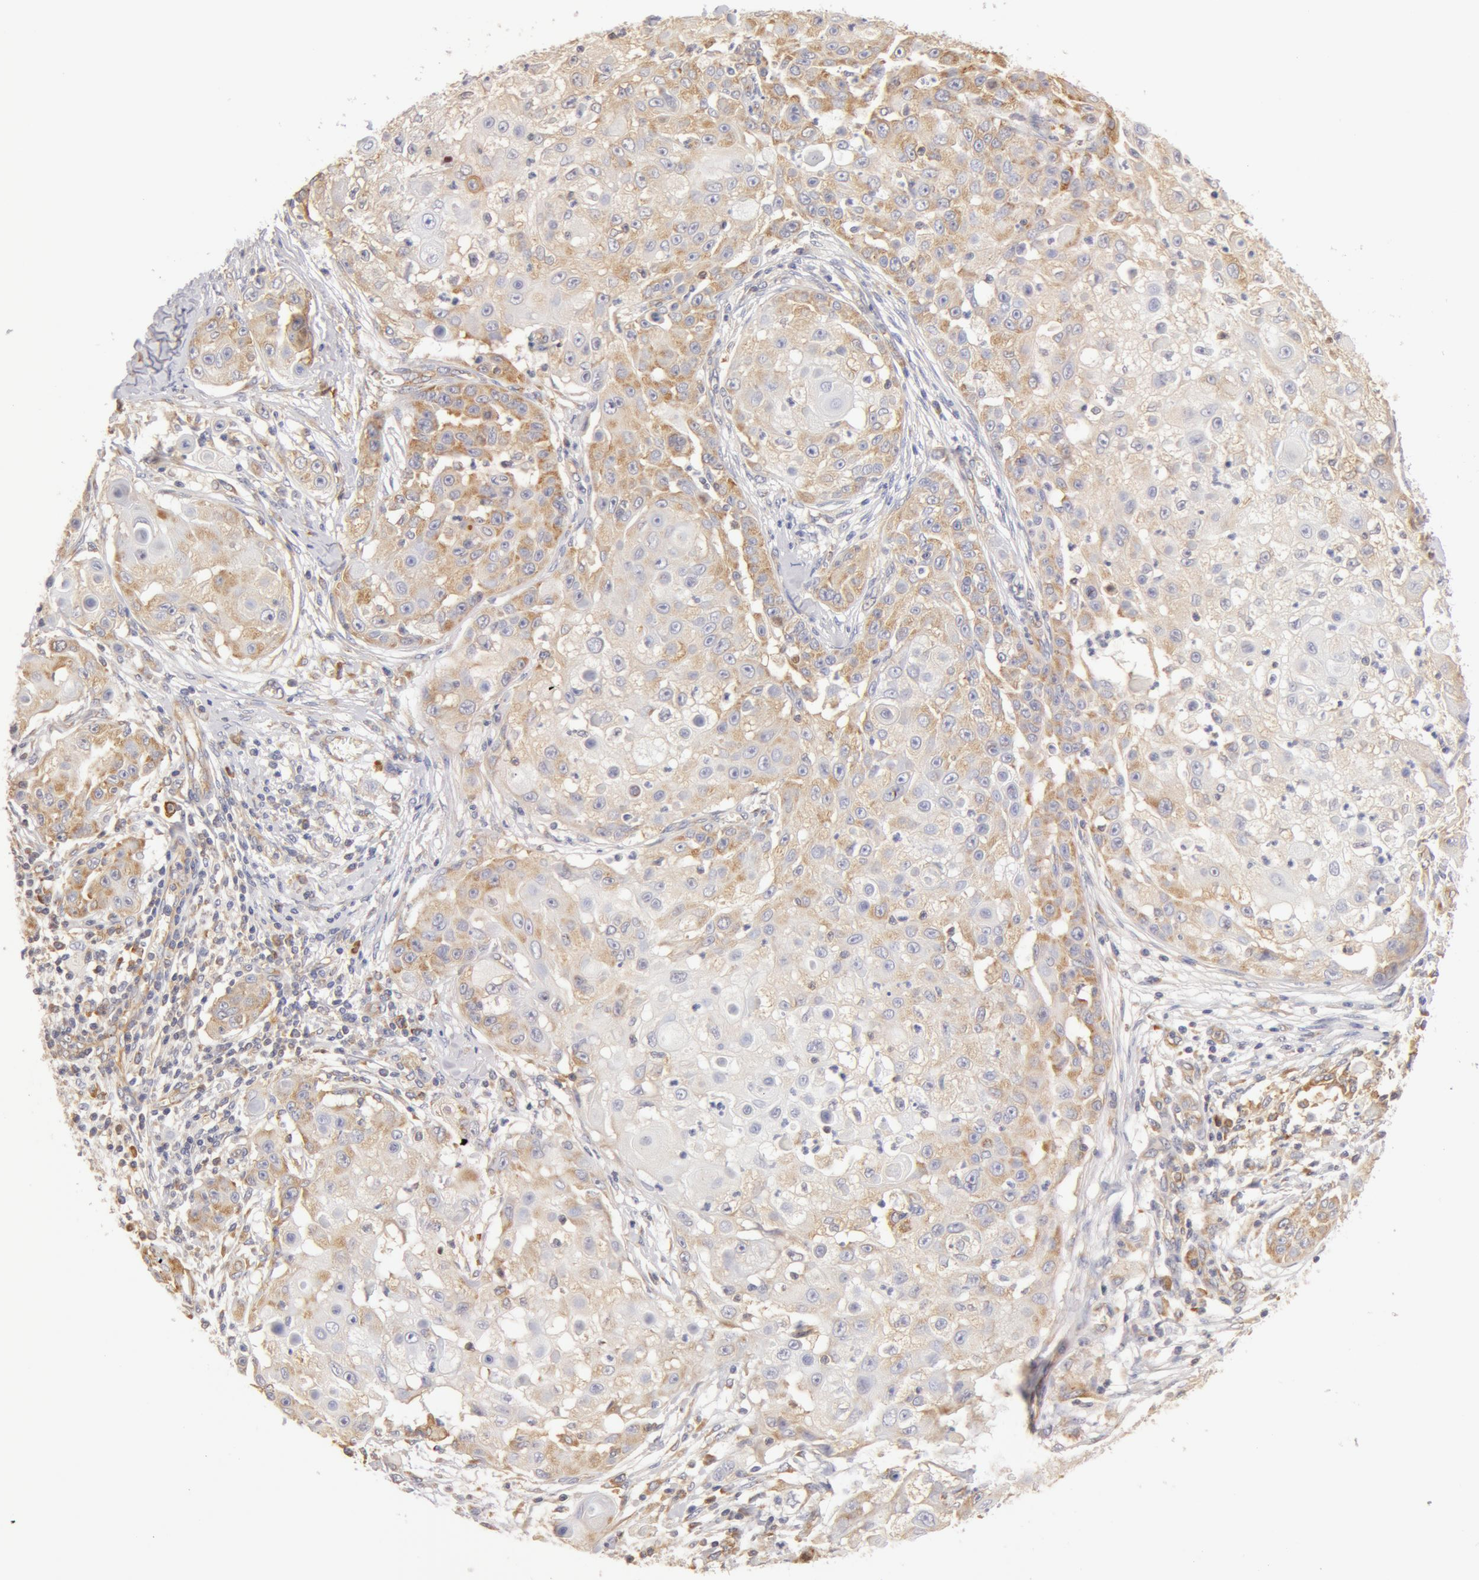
{"staining": {"intensity": "weak", "quantity": "<25%", "location": "cytoplasmic/membranous"}, "tissue": "skin cancer", "cell_type": "Tumor cells", "image_type": "cancer", "snomed": [{"axis": "morphology", "description": "Squamous cell carcinoma, NOS"}, {"axis": "topography", "description": "Skin"}], "caption": "An immunohistochemistry histopathology image of squamous cell carcinoma (skin) is shown. There is no staining in tumor cells of squamous cell carcinoma (skin).", "gene": "DDX3Y", "patient": {"sex": "female", "age": 57}}